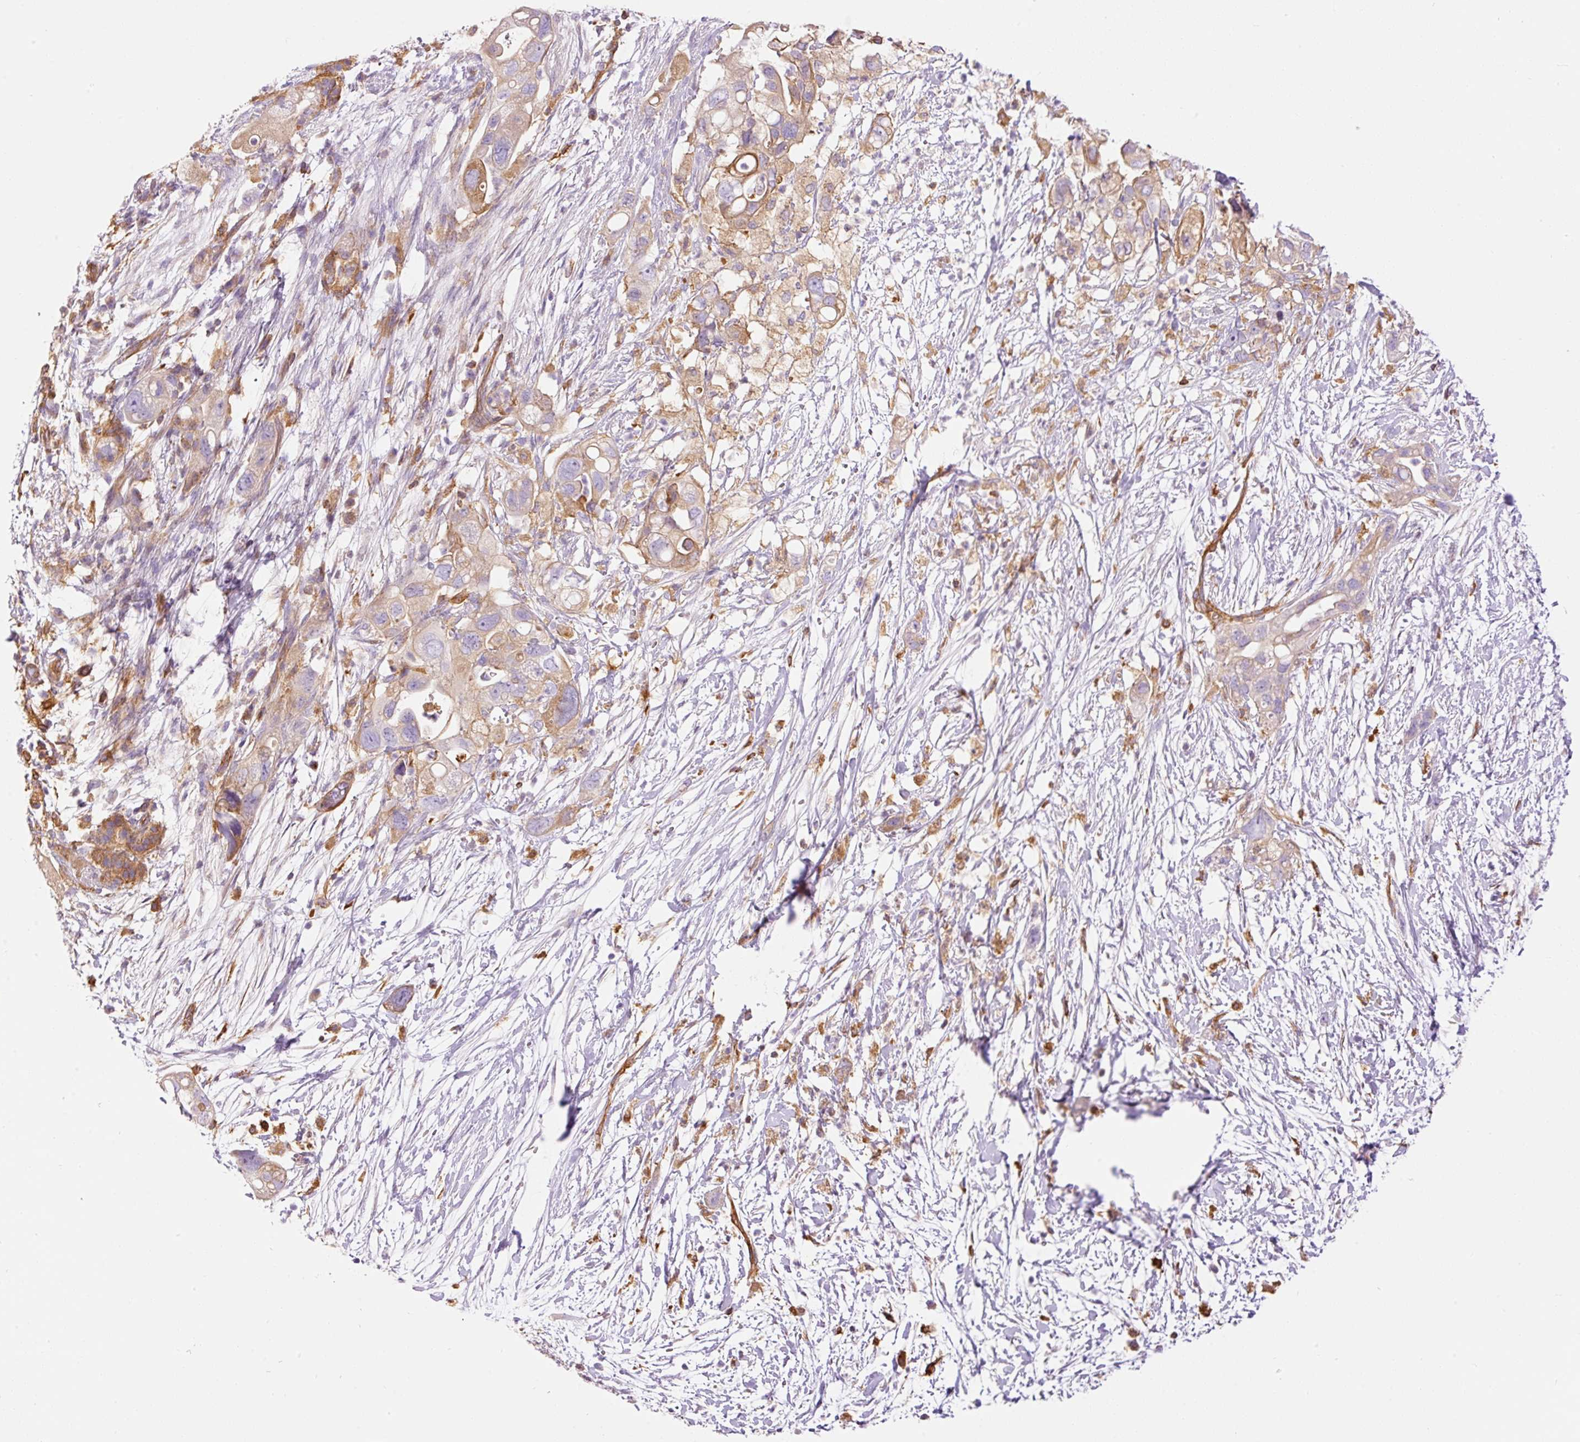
{"staining": {"intensity": "weak", "quantity": ">75%", "location": "cytoplasmic/membranous"}, "tissue": "pancreatic cancer", "cell_type": "Tumor cells", "image_type": "cancer", "snomed": [{"axis": "morphology", "description": "Adenocarcinoma, NOS"}, {"axis": "topography", "description": "Pancreas"}], "caption": "Adenocarcinoma (pancreatic) tissue demonstrates weak cytoplasmic/membranous staining in approximately >75% of tumor cells Nuclei are stained in blue.", "gene": "IL10RB", "patient": {"sex": "female", "age": 72}}